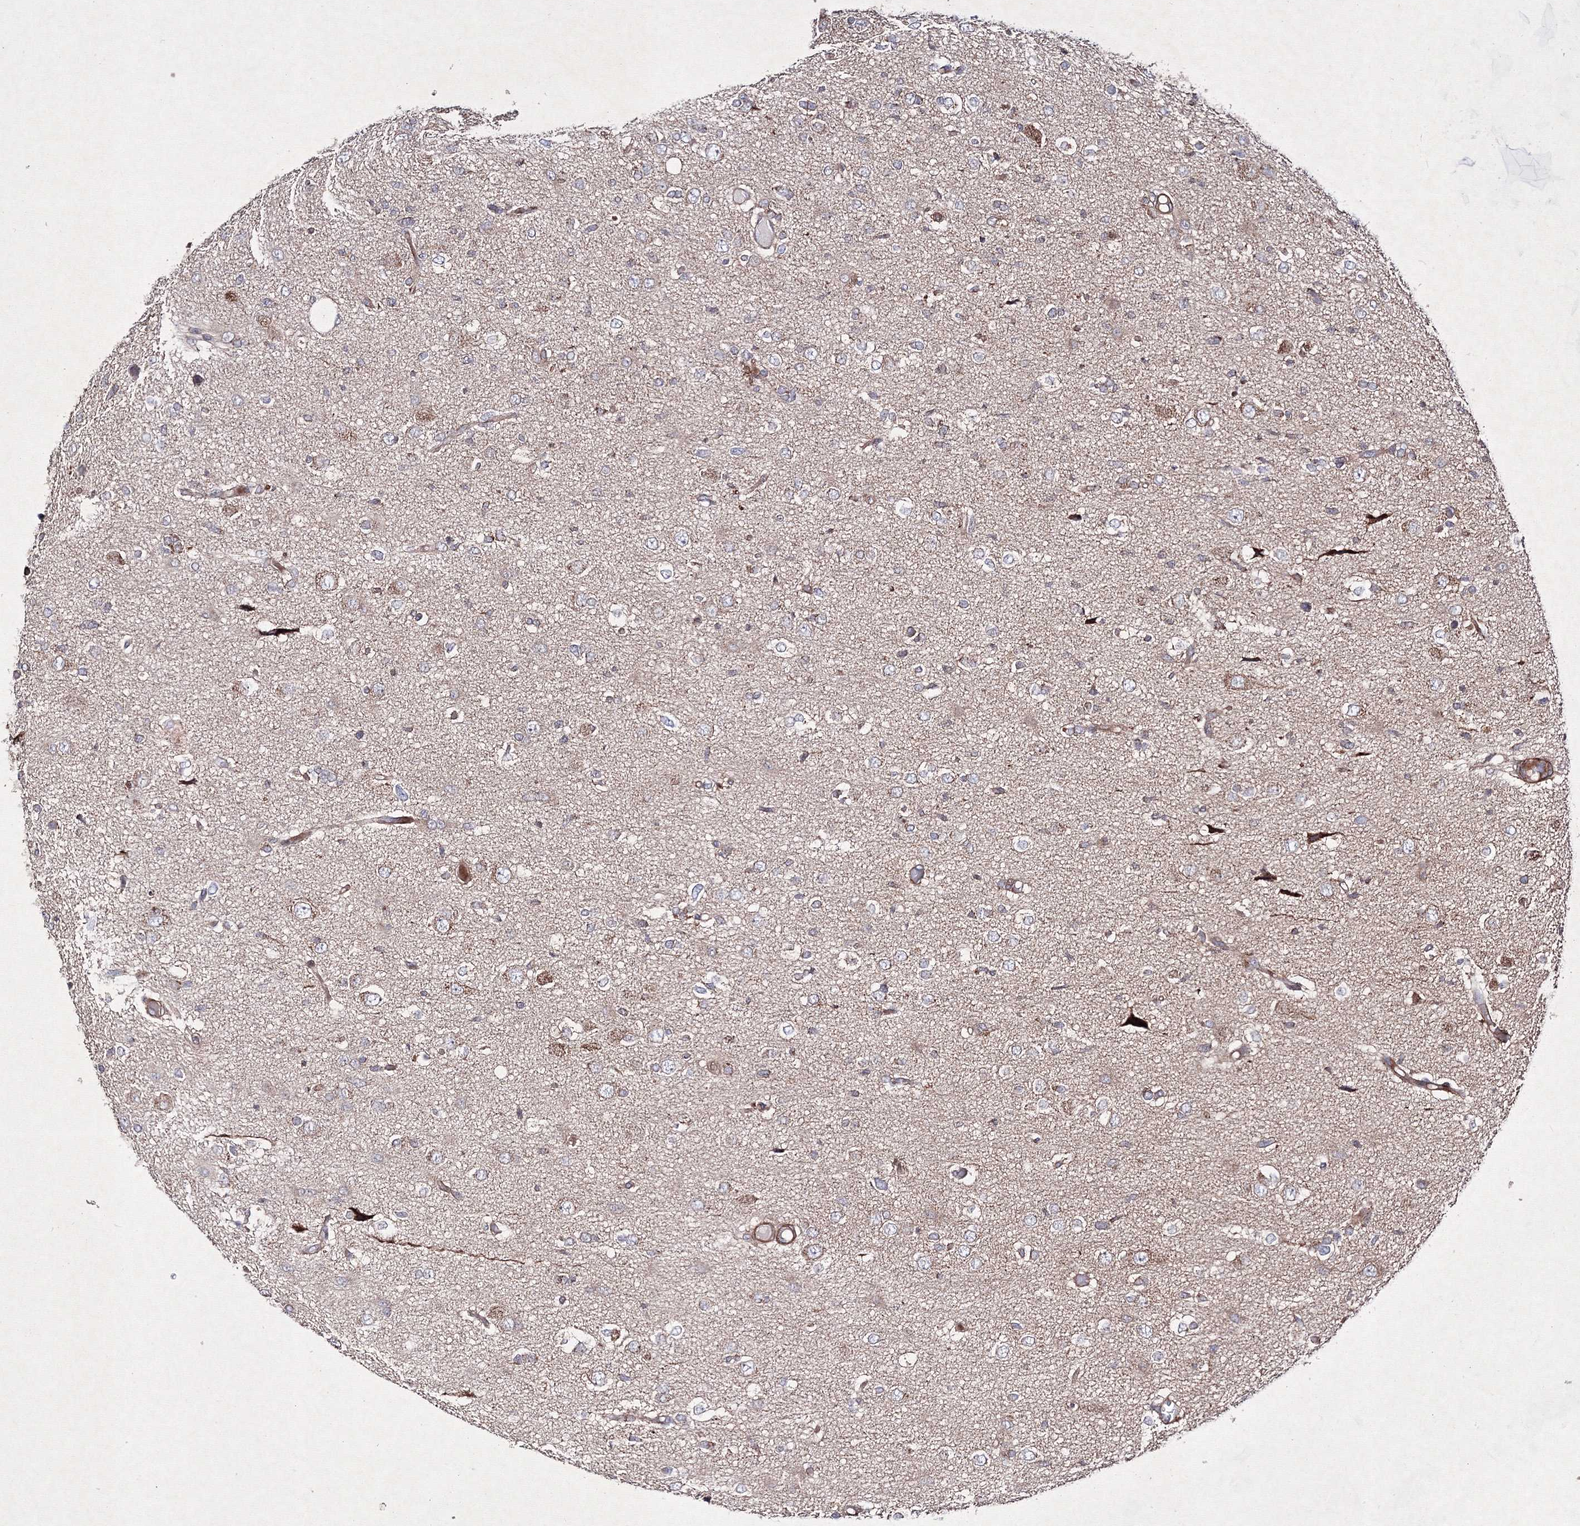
{"staining": {"intensity": "weak", "quantity": "<25%", "location": "cytoplasmic/membranous"}, "tissue": "glioma", "cell_type": "Tumor cells", "image_type": "cancer", "snomed": [{"axis": "morphology", "description": "Glioma, malignant, High grade"}, {"axis": "topography", "description": "Brain"}], "caption": "Tumor cells are negative for brown protein staining in high-grade glioma (malignant).", "gene": "GFM1", "patient": {"sex": "female", "age": 59}}